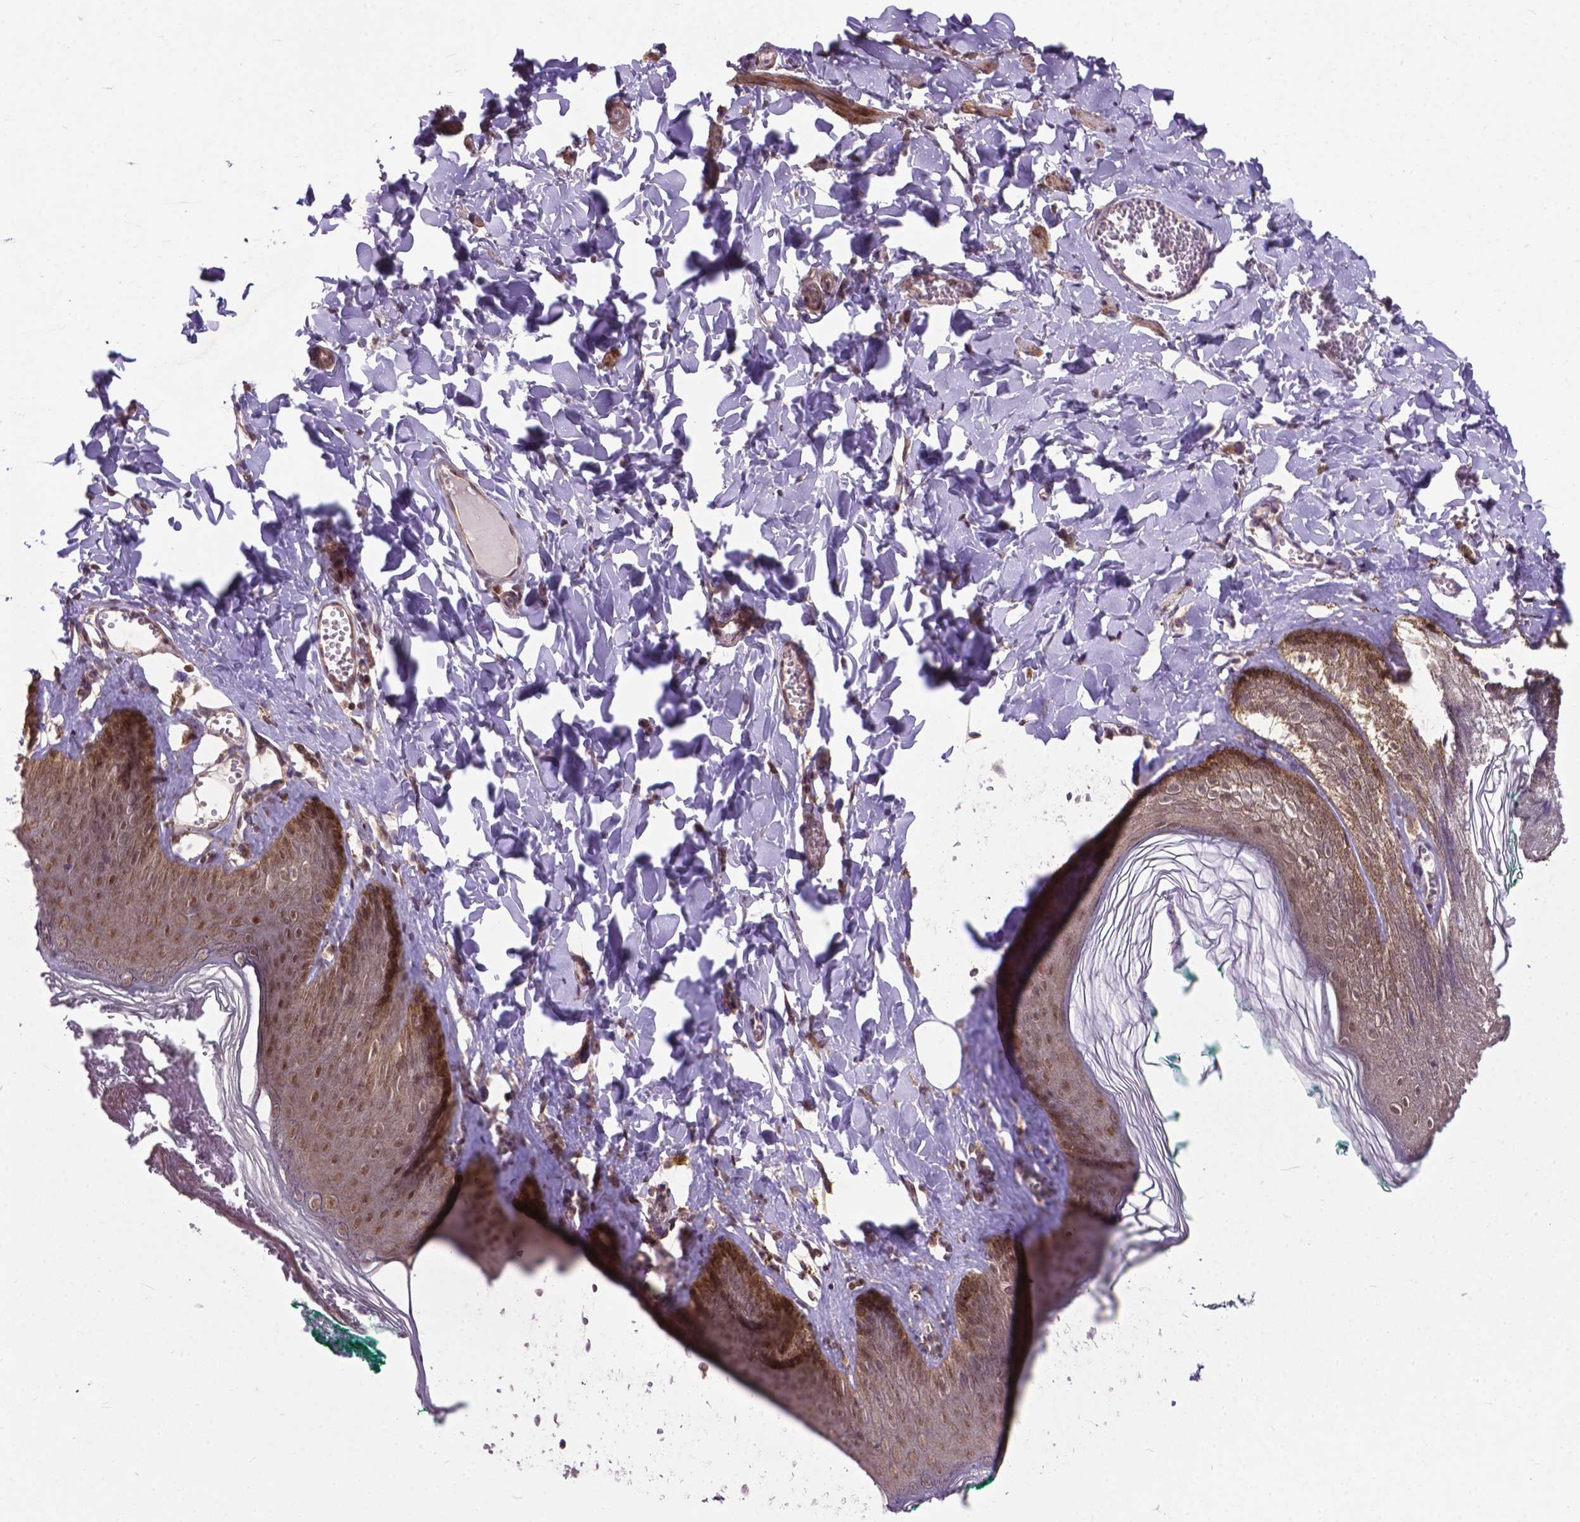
{"staining": {"intensity": "moderate", "quantity": ">75%", "location": "cytoplasmic/membranous,nuclear"}, "tissue": "skin", "cell_type": "Epidermal cells", "image_type": "normal", "snomed": [{"axis": "morphology", "description": "Normal tissue, NOS"}, {"axis": "topography", "description": "Vulva"}, {"axis": "topography", "description": "Peripheral nerve tissue"}], "caption": "Immunohistochemical staining of unremarkable skin reveals moderate cytoplasmic/membranous,nuclear protein staining in approximately >75% of epidermal cells. Nuclei are stained in blue.", "gene": "OTUB1", "patient": {"sex": "female", "age": 66}}